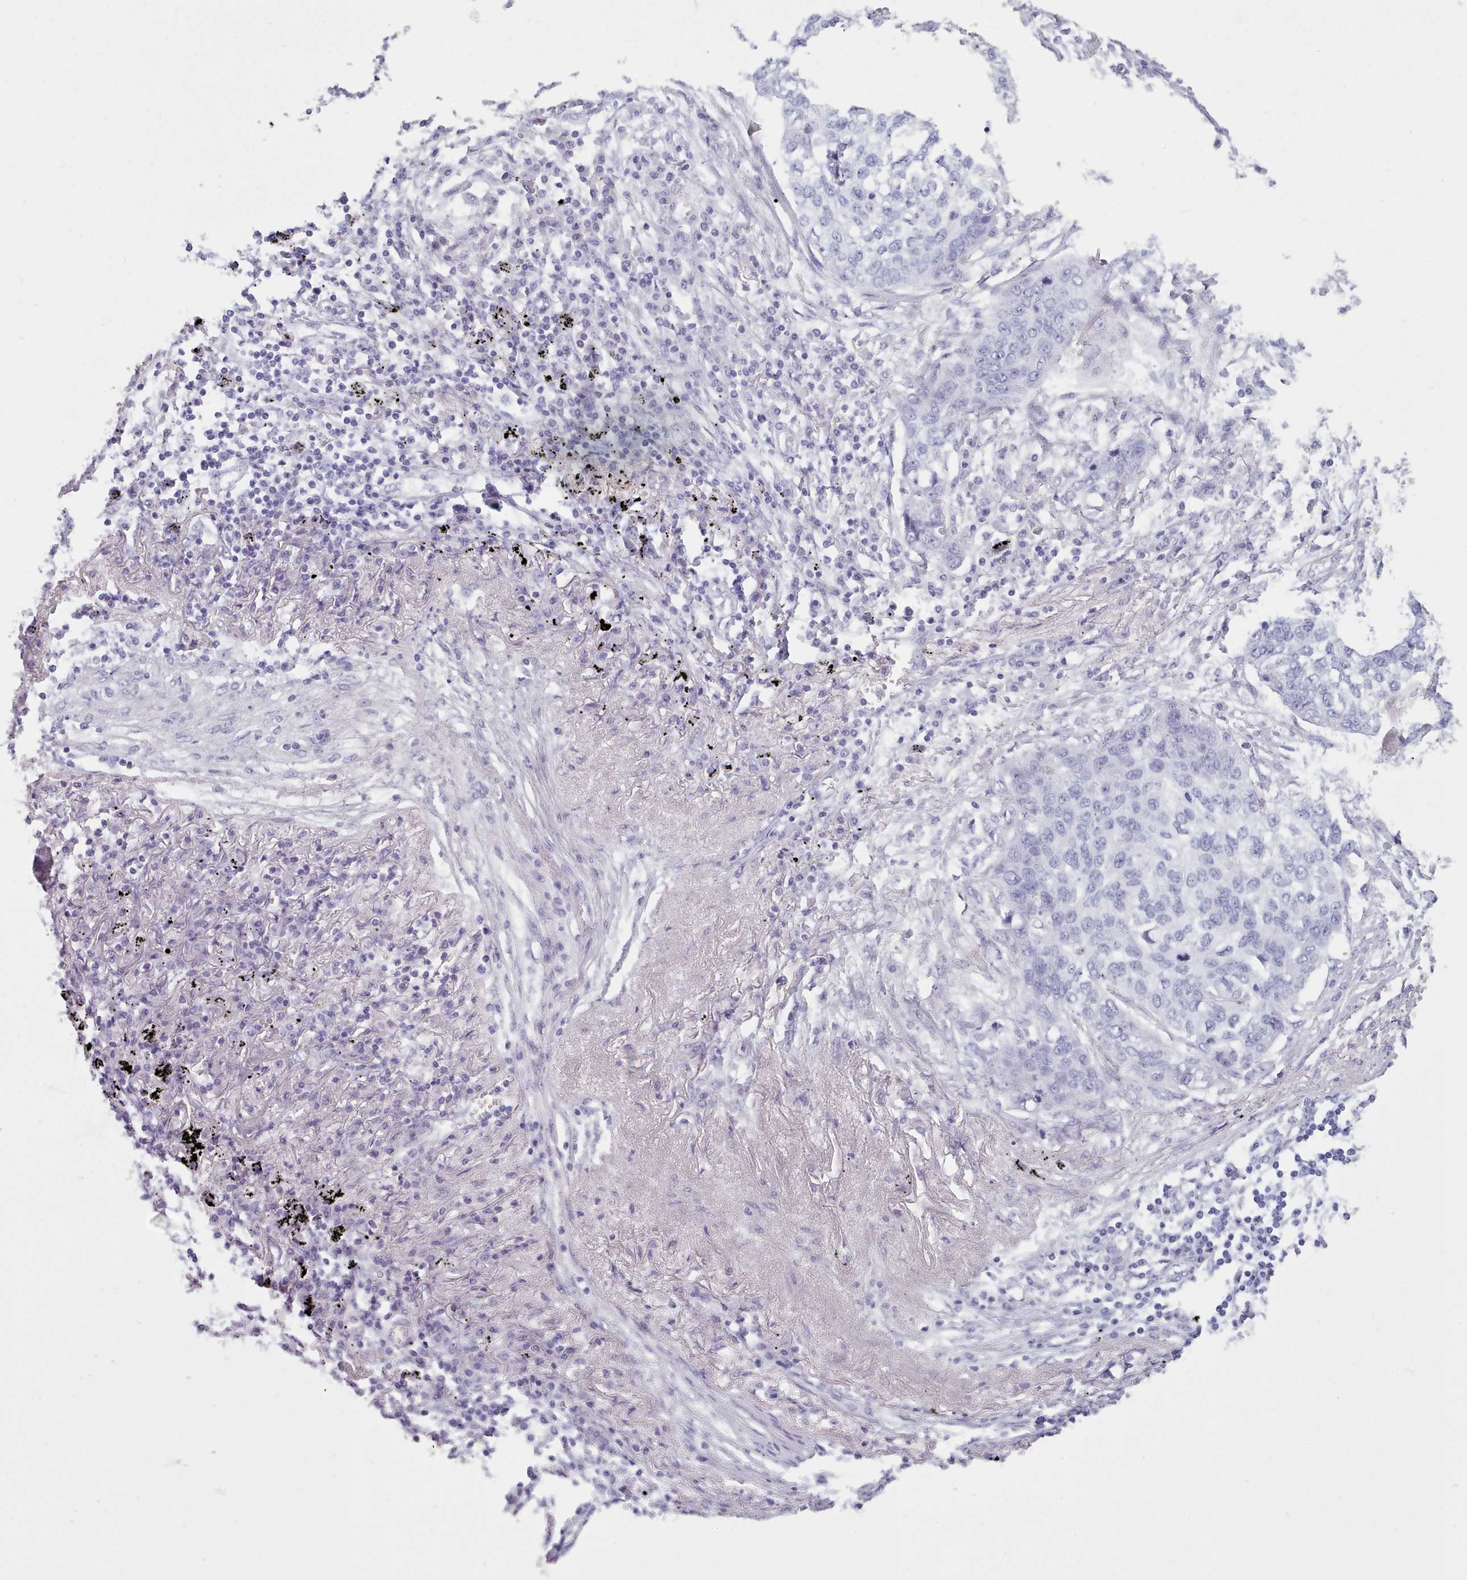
{"staining": {"intensity": "negative", "quantity": "none", "location": "none"}, "tissue": "lung cancer", "cell_type": "Tumor cells", "image_type": "cancer", "snomed": [{"axis": "morphology", "description": "Squamous cell carcinoma, NOS"}, {"axis": "topography", "description": "Lung"}], "caption": "The IHC histopathology image has no significant expression in tumor cells of squamous cell carcinoma (lung) tissue.", "gene": "ZNF43", "patient": {"sex": "female", "age": 63}}